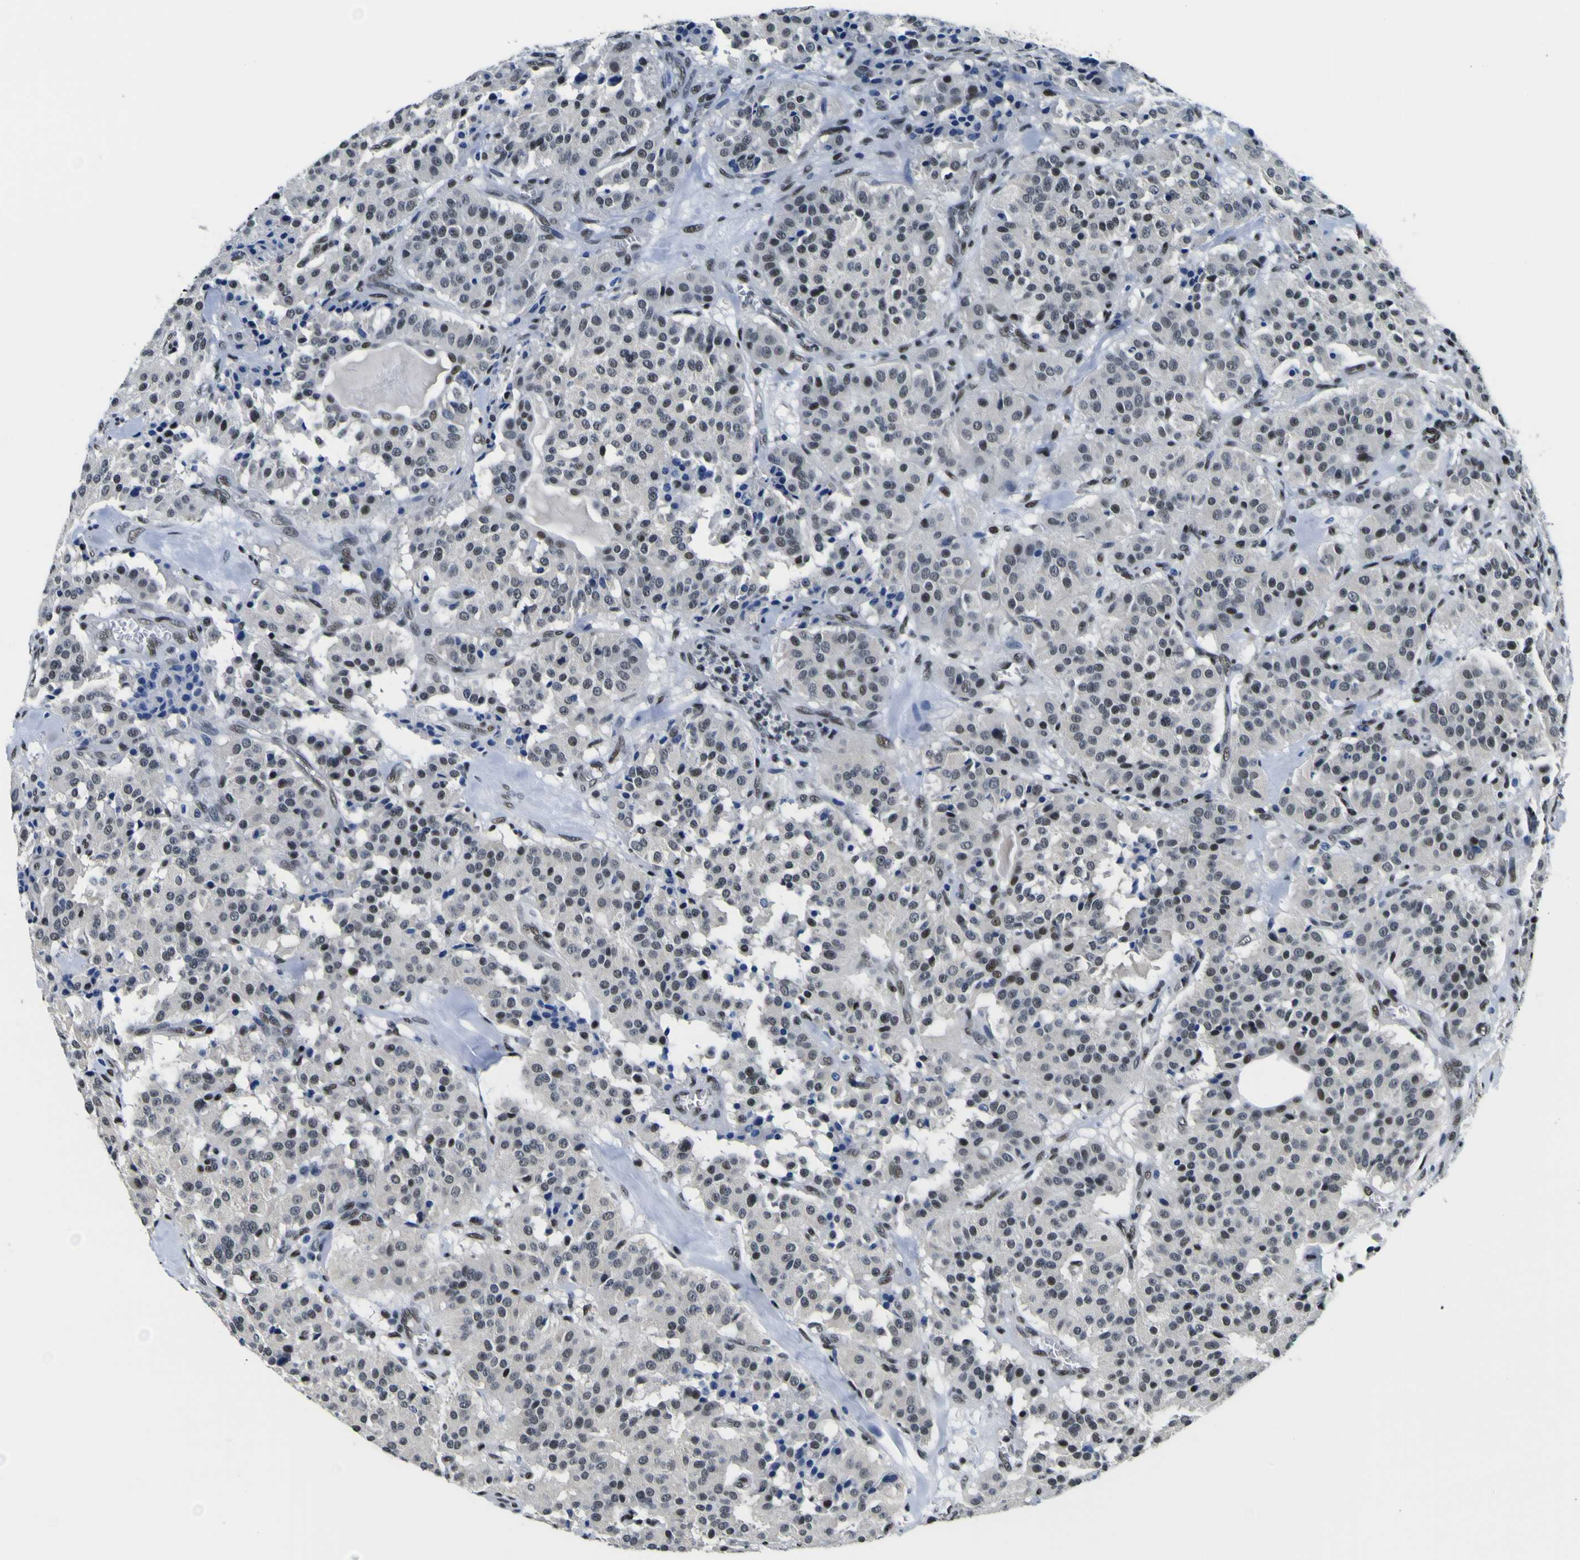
{"staining": {"intensity": "weak", "quantity": ">75%", "location": "nuclear"}, "tissue": "carcinoid", "cell_type": "Tumor cells", "image_type": "cancer", "snomed": [{"axis": "morphology", "description": "Carcinoid, malignant, NOS"}, {"axis": "topography", "description": "Lung"}], "caption": "The photomicrograph exhibits staining of carcinoid, revealing weak nuclear protein staining (brown color) within tumor cells.", "gene": "SP1", "patient": {"sex": "male", "age": 30}}